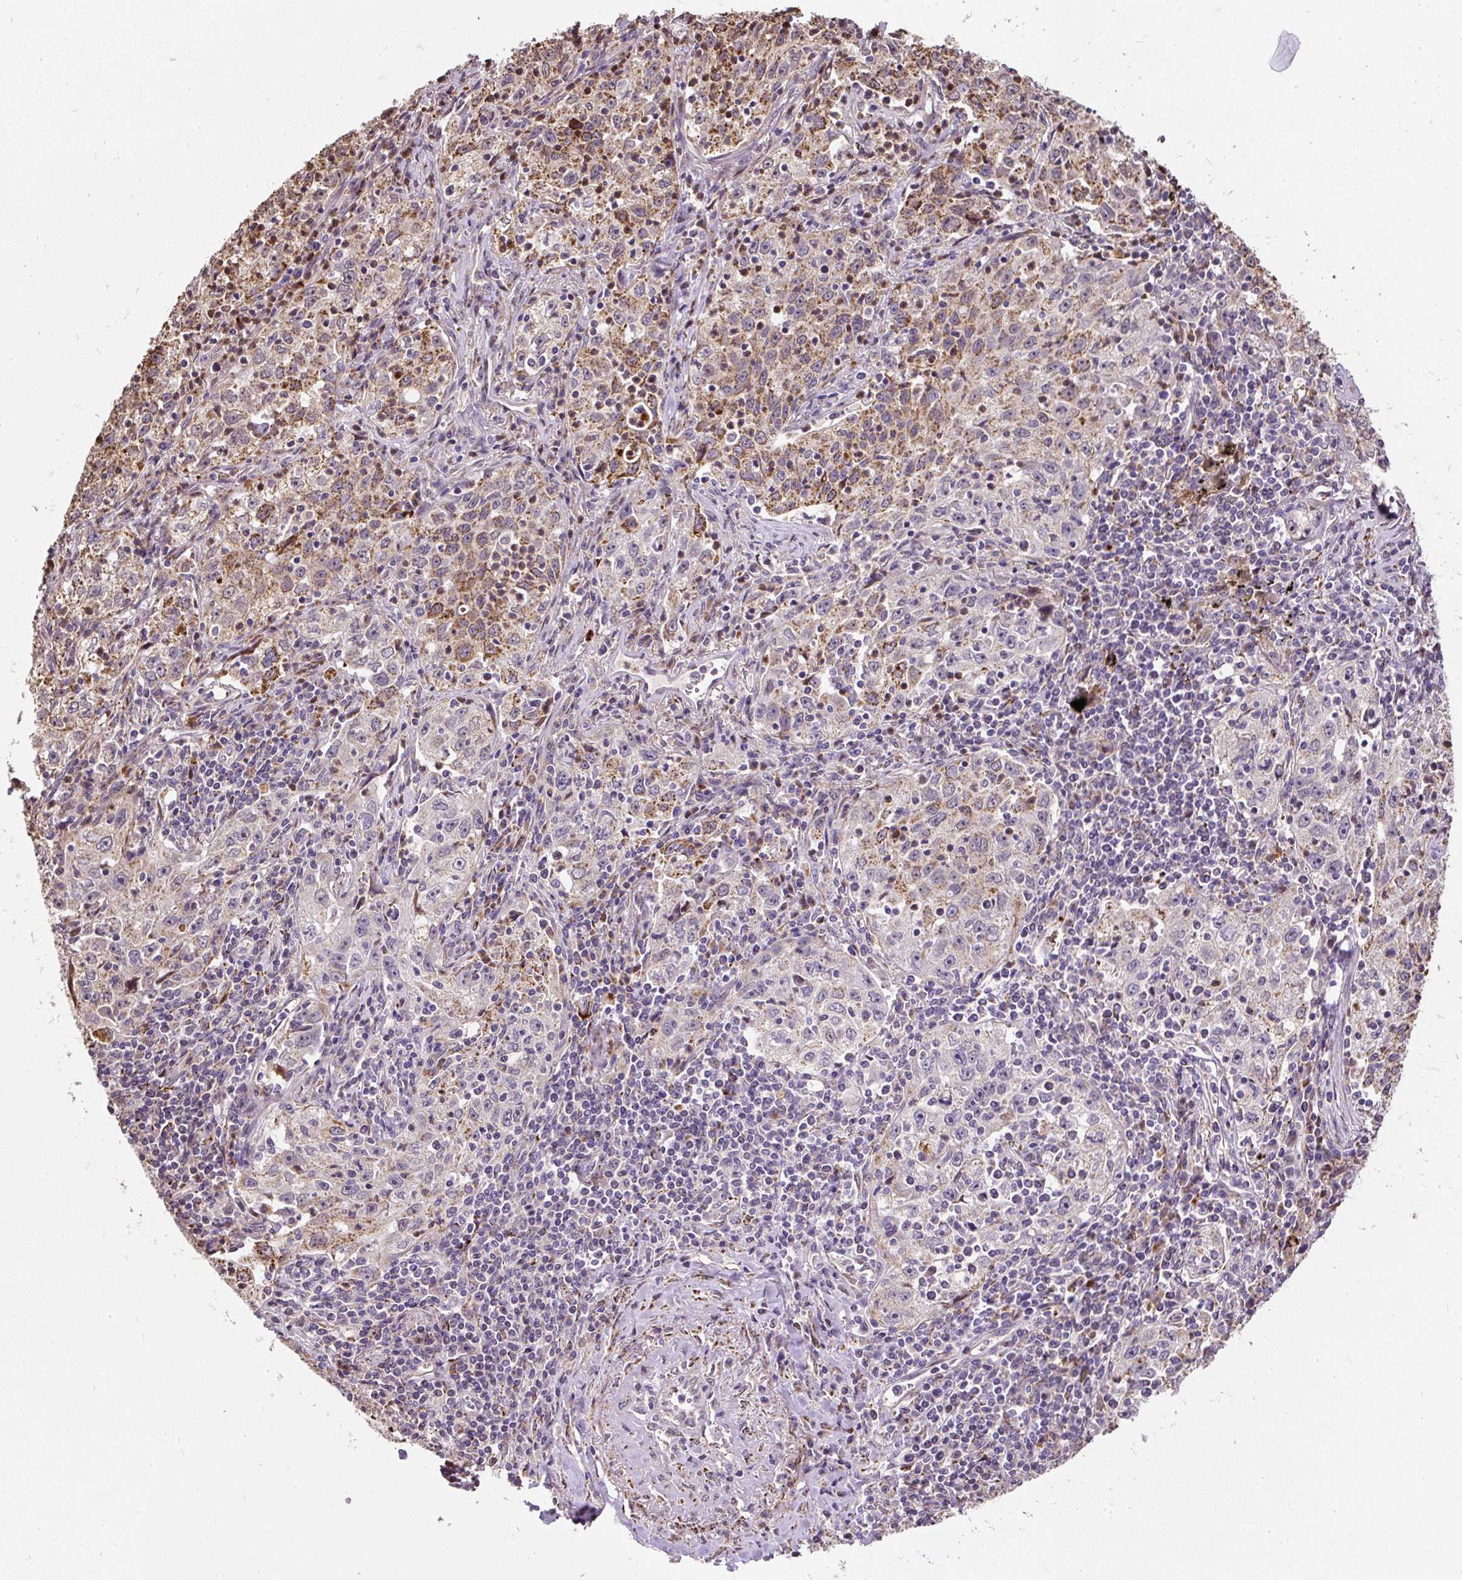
{"staining": {"intensity": "moderate", "quantity": "25%-75%", "location": "cytoplasmic/membranous"}, "tissue": "lung cancer", "cell_type": "Tumor cells", "image_type": "cancer", "snomed": [{"axis": "morphology", "description": "Squamous cell carcinoma, NOS"}, {"axis": "topography", "description": "Lung"}], "caption": "Protein expression analysis of human lung cancer (squamous cell carcinoma) reveals moderate cytoplasmic/membranous positivity in about 25%-75% of tumor cells.", "gene": "PUS7L", "patient": {"sex": "male", "age": 71}}